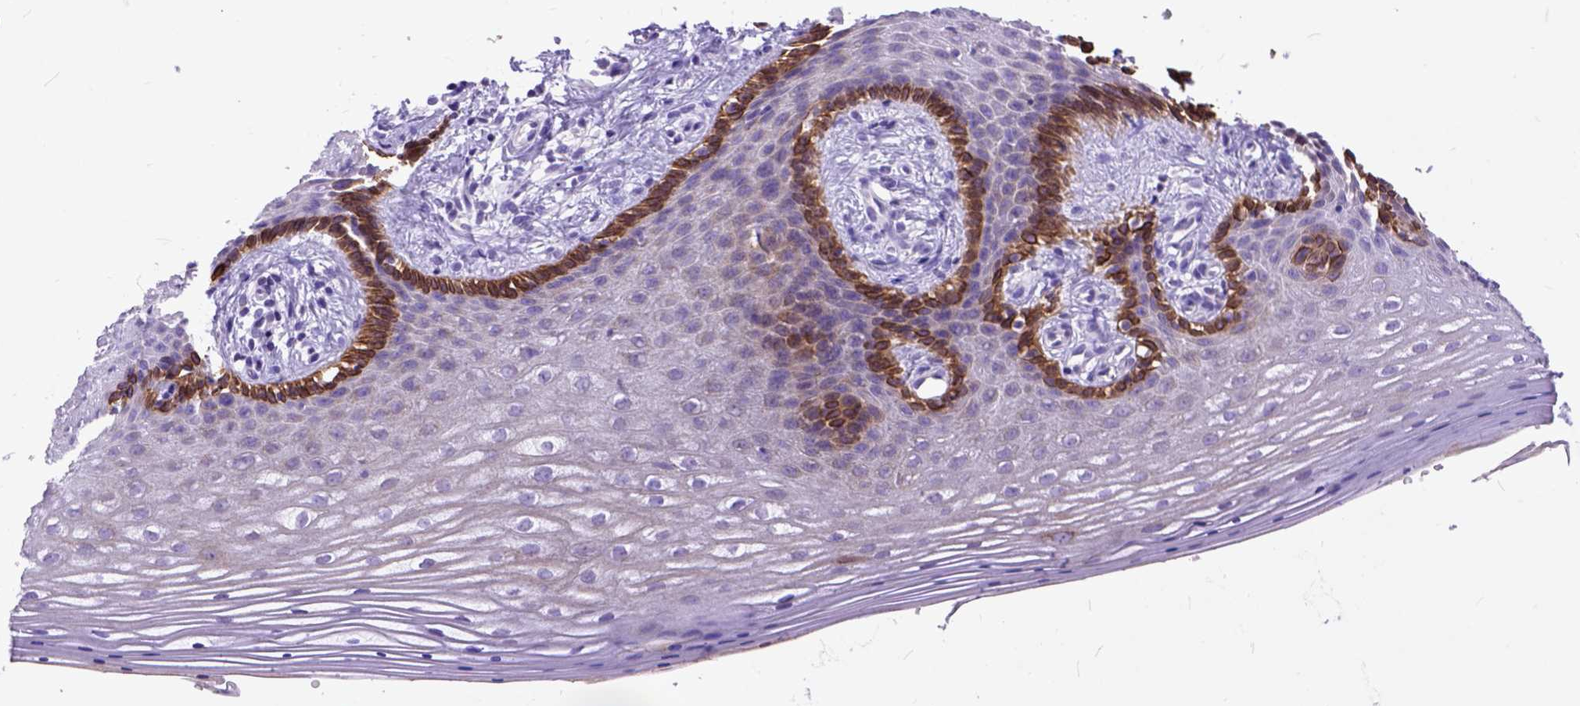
{"staining": {"intensity": "strong", "quantity": "<25%", "location": "cytoplasmic/membranous"}, "tissue": "vagina", "cell_type": "Squamous epithelial cells", "image_type": "normal", "snomed": [{"axis": "morphology", "description": "Normal tissue, NOS"}, {"axis": "topography", "description": "Vagina"}], "caption": "Vagina stained with immunohistochemistry (IHC) exhibits strong cytoplasmic/membranous positivity in approximately <25% of squamous epithelial cells. The protein is stained brown, and the nuclei are stained in blue (DAB IHC with brightfield microscopy, high magnification).", "gene": "RAB25", "patient": {"sex": "female", "age": 42}}